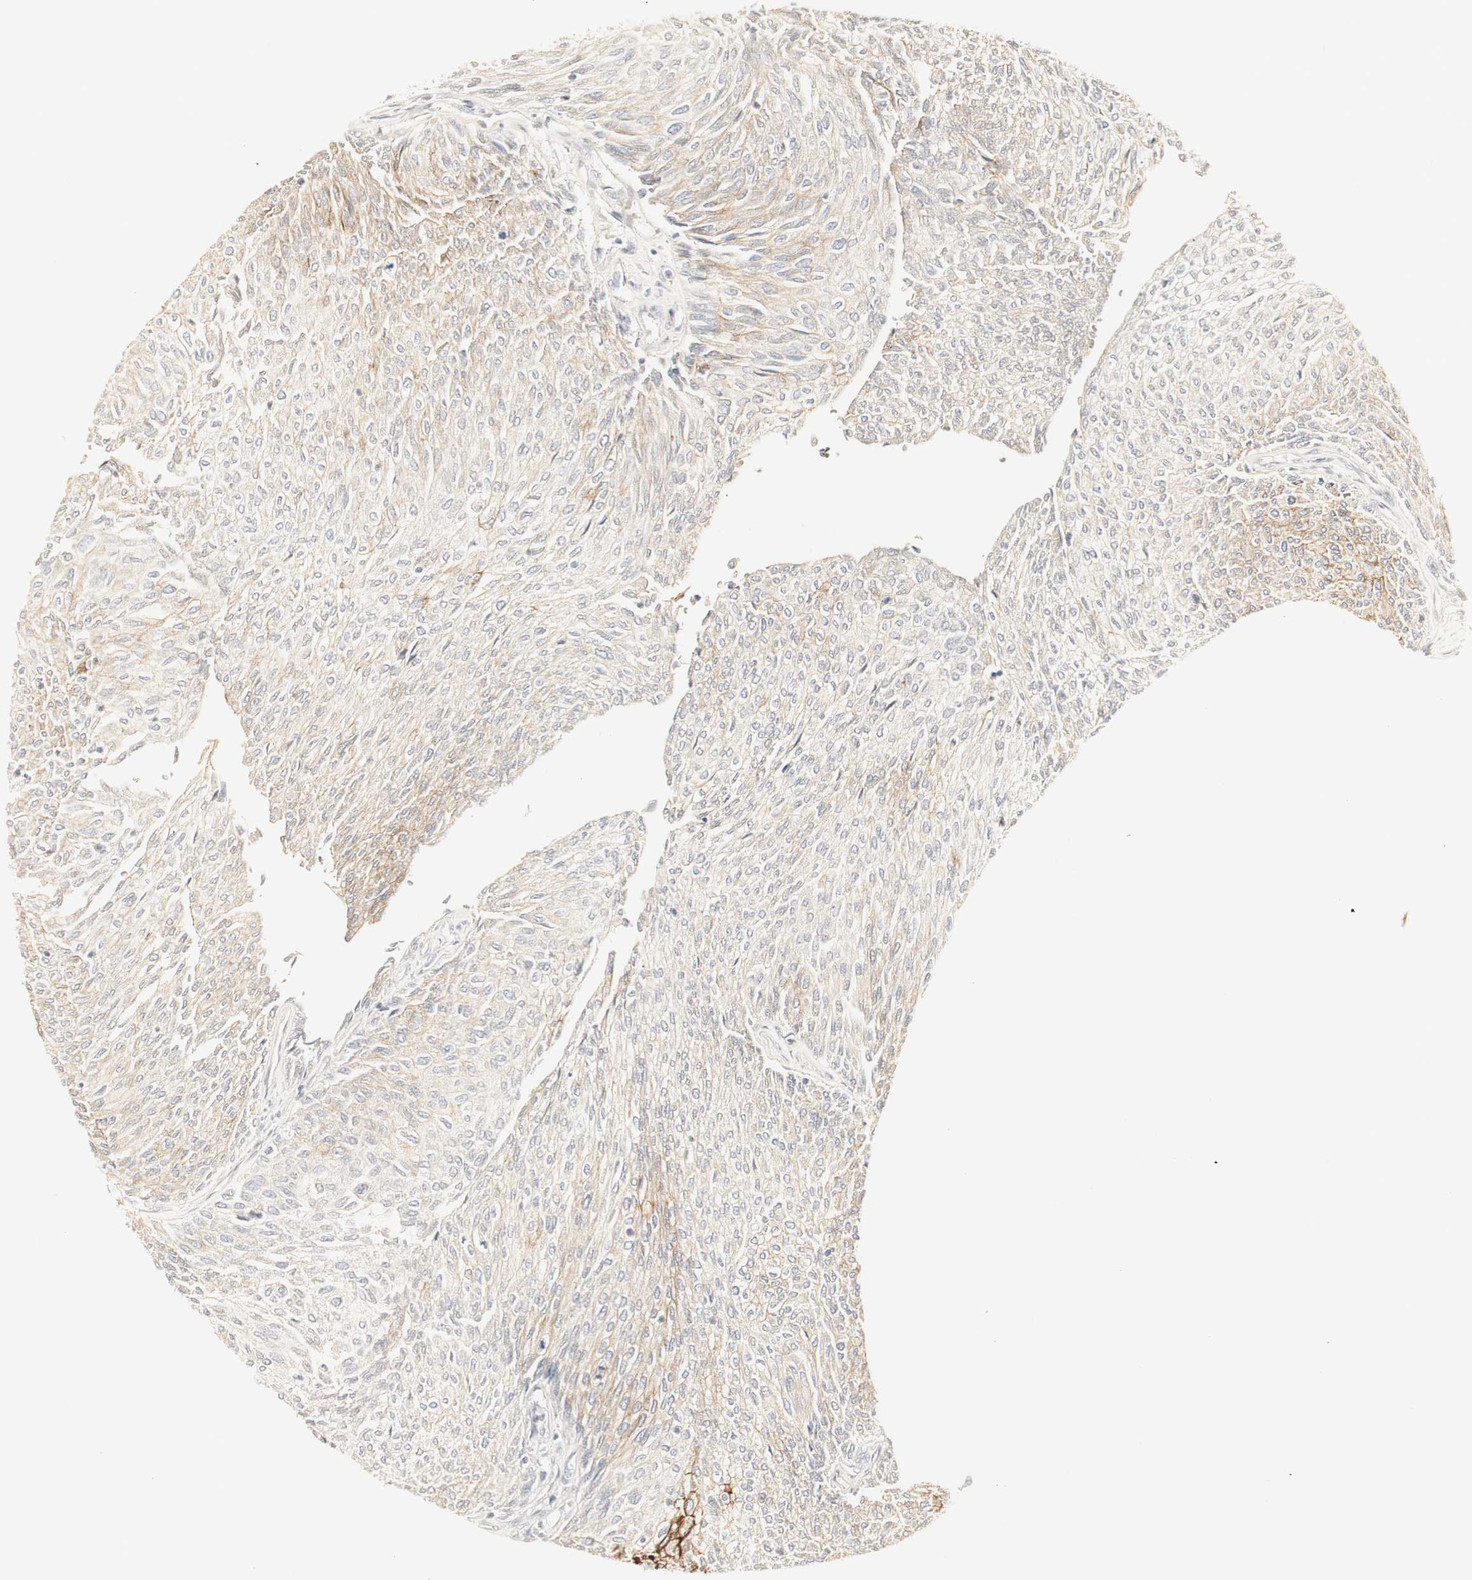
{"staining": {"intensity": "strong", "quantity": "<25%", "location": "cytoplasmic/membranous"}, "tissue": "urothelial cancer", "cell_type": "Tumor cells", "image_type": "cancer", "snomed": [{"axis": "morphology", "description": "Urothelial carcinoma, Low grade"}, {"axis": "topography", "description": "Urinary bladder"}], "caption": "Protein analysis of urothelial cancer tissue displays strong cytoplasmic/membranous staining in about <25% of tumor cells.", "gene": "DSC2", "patient": {"sex": "female", "age": 79}}